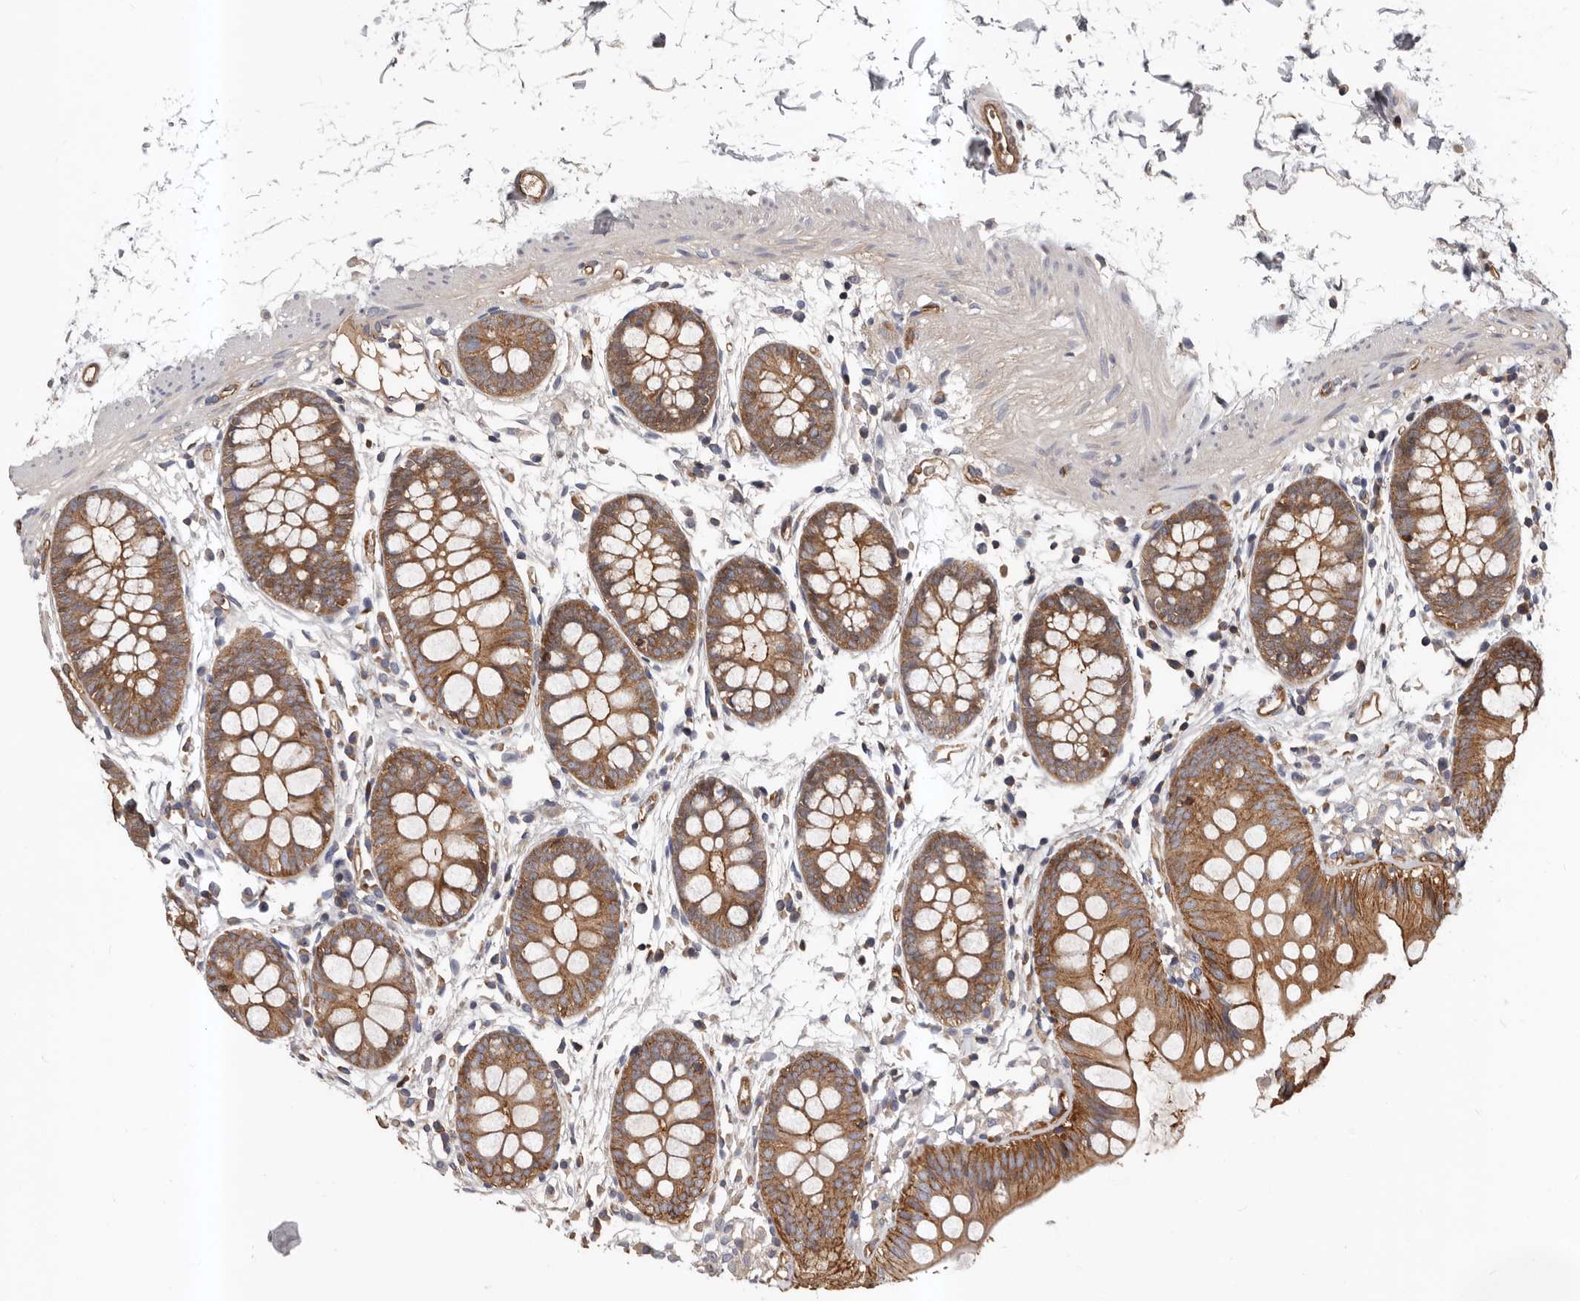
{"staining": {"intensity": "moderate", "quantity": "25%-75%", "location": "cytoplasmic/membranous"}, "tissue": "colon", "cell_type": "Endothelial cells", "image_type": "normal", "snomed": [{"axis": "morphology", "description": "Normal tissue, NOS"}, {"axis": "topography", "description": "Colon"}], "caption": "IHC (DAB (3,3'-diaminobenzidine)) staining of unremarkable colon demonstrates moderate cytoplasmic/membranous protein expression in about 25%-75% of endothelial cells.", "gene": "PNRC2", "patient": {"sex": "male", "age": 56}}